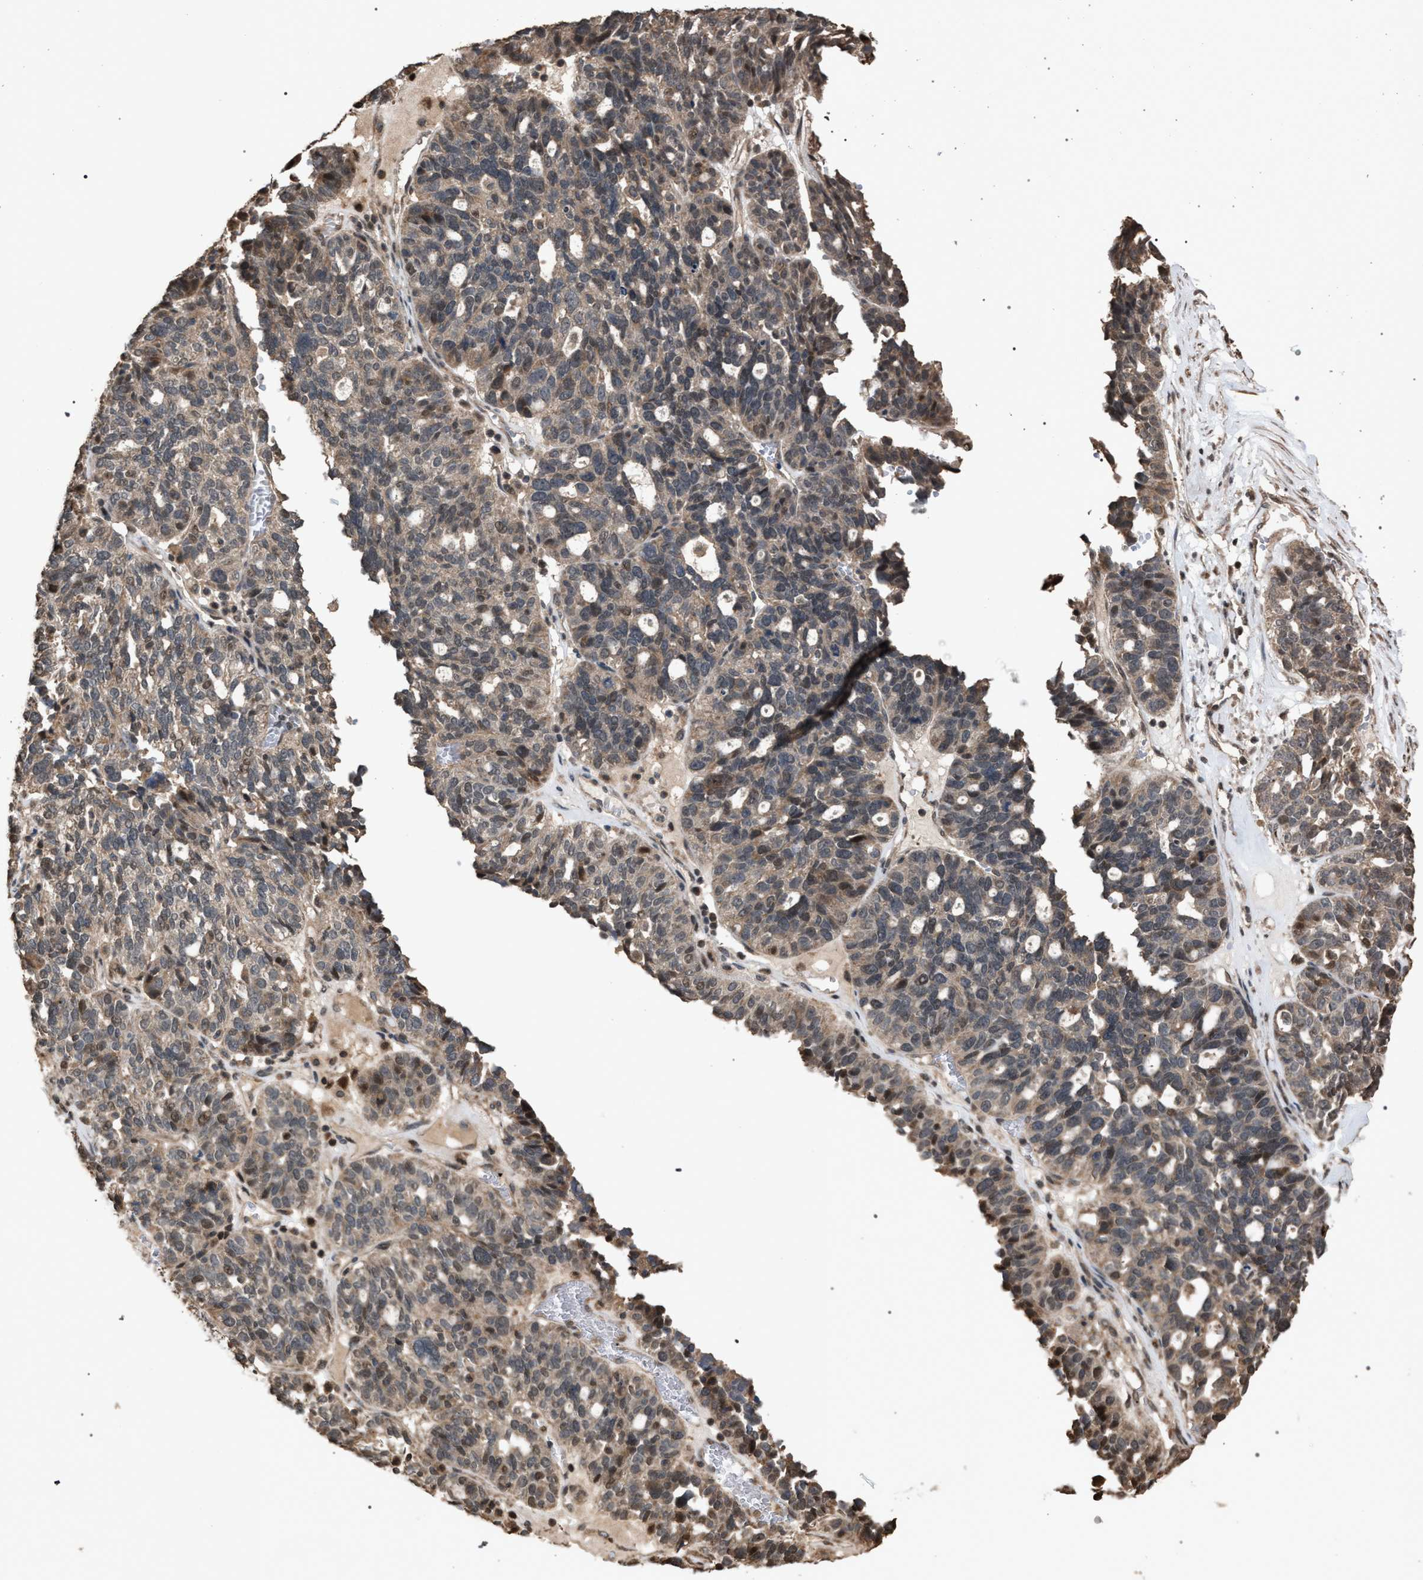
{"staining": {"intensity": "weak", "quantity": "25%-75%", "location": "cytoplasmic/membranous"}, "tissue": "ovarian cancer", "cell_type": "Tumor cells", "image_type": "cancer", "snomed": [{"axis": "morphology", "description": "Cystadenocarcinoma, serous, NOS"}, {"axis": "topography", "description": "Ovary"}], "caption": "Approximately 25%-75% of tumor cells in human ovarian serous cystadenocarcinoma show weak cytoplasmic/membranous protein expression as visualized by brown immunohistochemical staining.", "gene": "NAA35", "patient": {"sex": "female", "age": 59}}